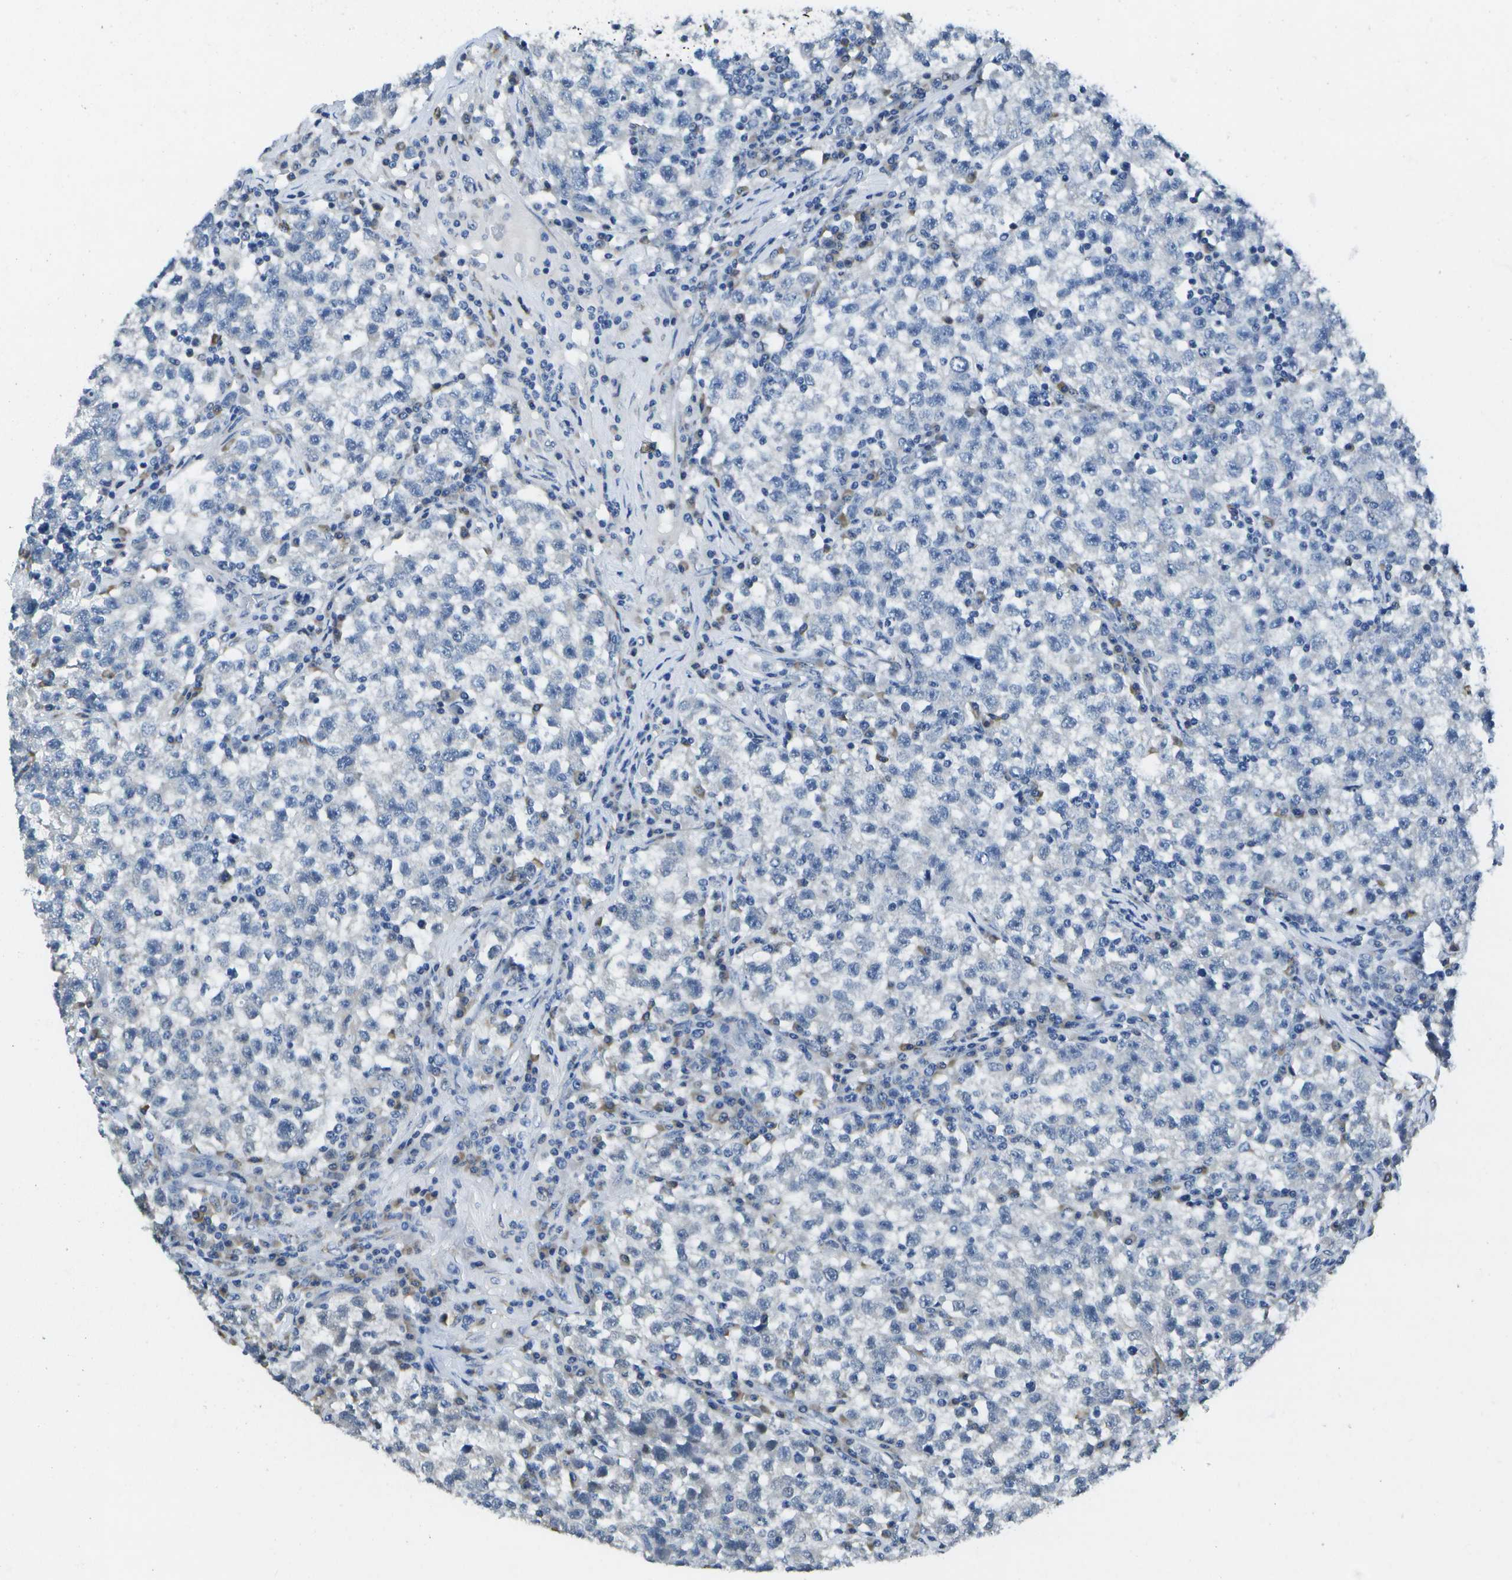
{"staining": {"intensity": "negative", "quantity": "none", "location": "none"}, "tissue": "testis cancer", "cell_type": "Tumor cells", "image_type": "cancer", "snomed": [{"axis": "morphology", "description": "Seminoma, NOS"}, {"axis": "topography", "description": "Testis"}], "caption": "There is no significant staining in tumor cells of testis cancer. The staining was performed using DAB (3,3'-diaminobenzidine) to visualize the protein expression in brown, while the nuclei were stained in blue with hematoxylin (Magnification: 20x).", "gene": "DSE", "patient": {"sex": "male", "age": 22}}